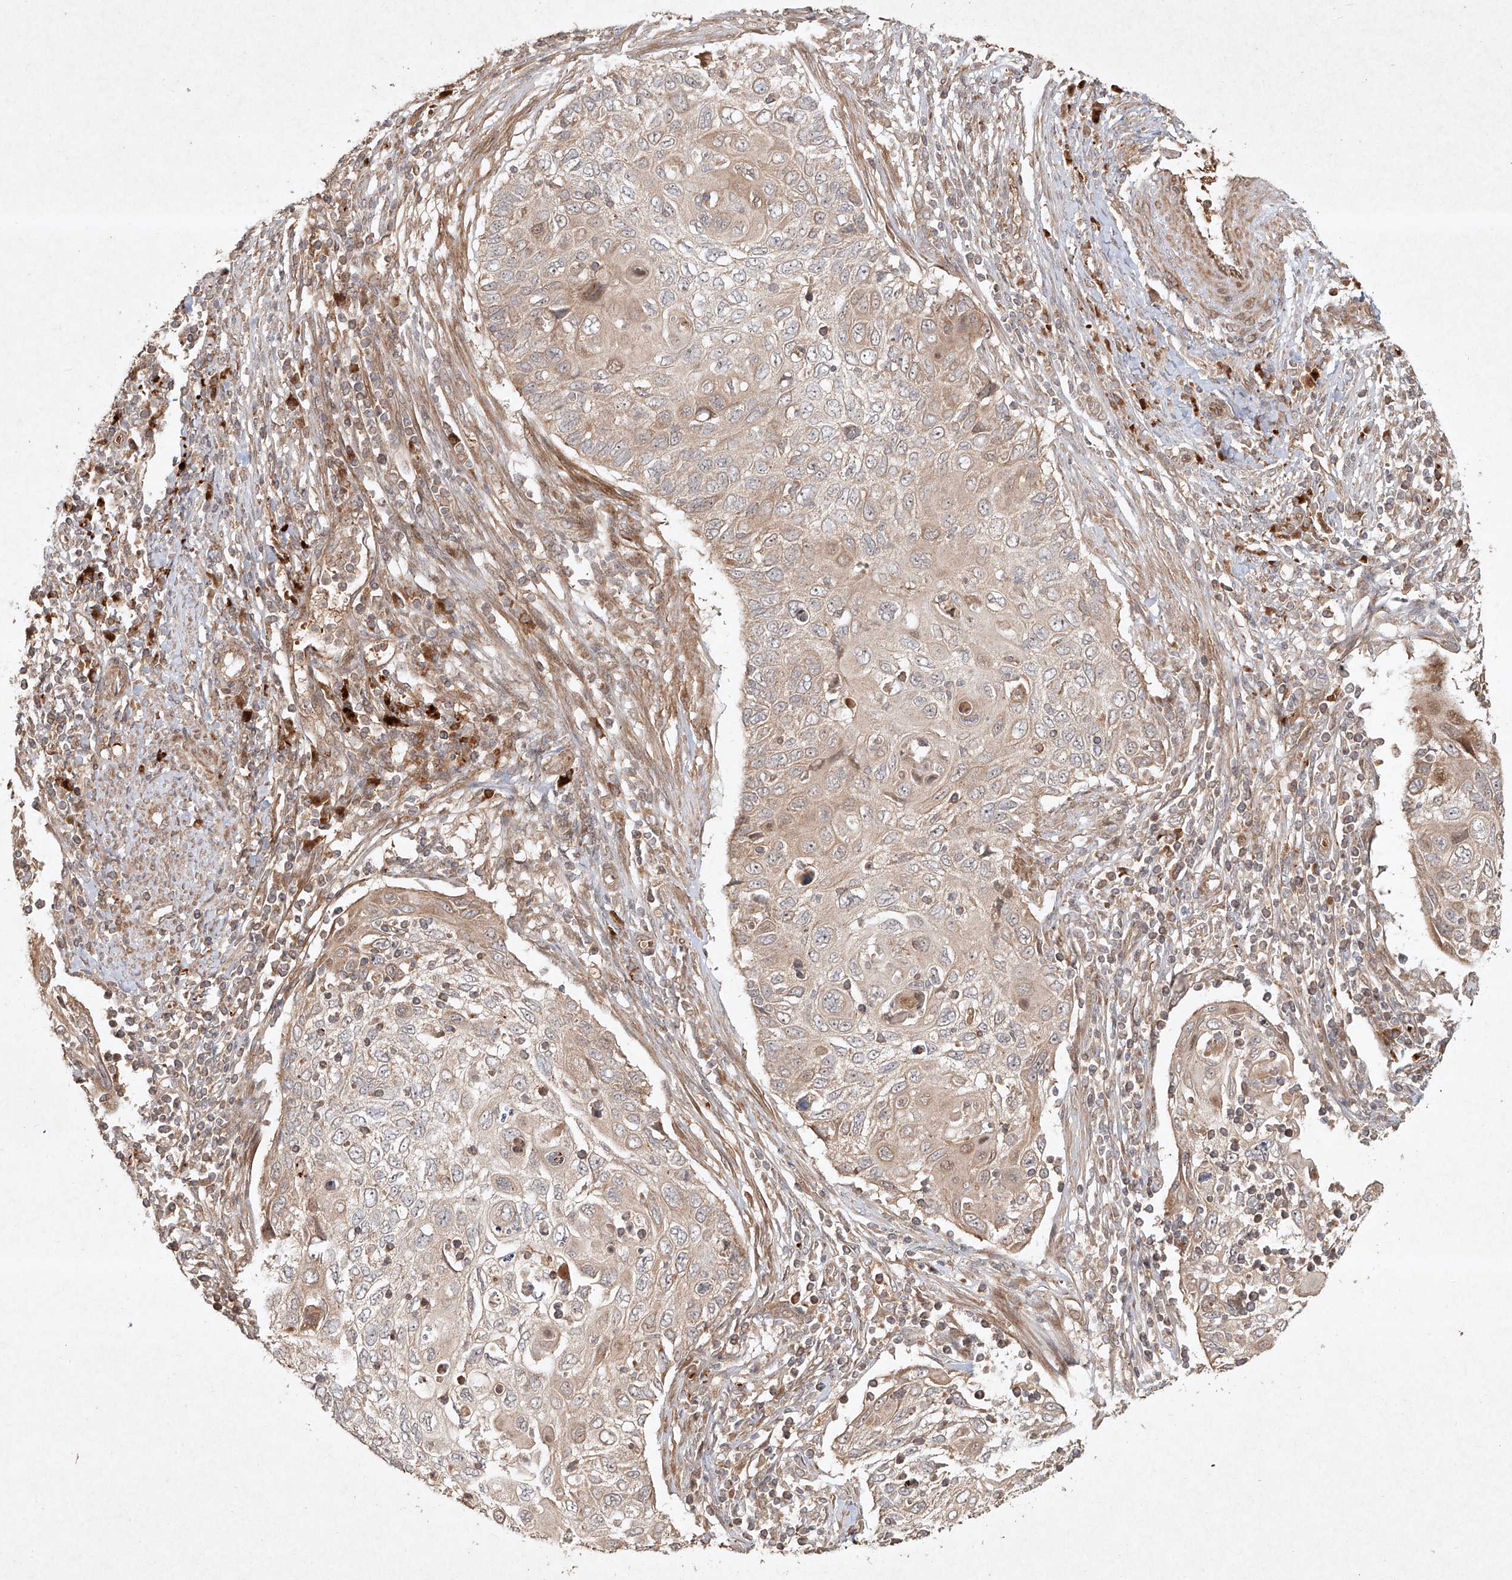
{"staining": {"intensity": "weak", "quantity": "25%-75%", "location": "cytoplasmic/membranous"}, "tissue": "cervical cancer", "cell_type": "Tumor cells", "image_type": "cancer", "snomed": [{"axis": "morphology", "description": "Squamous cell carcinoma, NOS"}, {"axis": "topography", "description": "Cervix"}], "caption": "This is an image of immunohistochemistry (IHC) staining of squamous cell carcinoma (cervical), which shows weak expression in the cytoplasmic/membranous of tumor cells.", "gene": "CYYR1", "patient": {"sex": "female", "age": 70}}